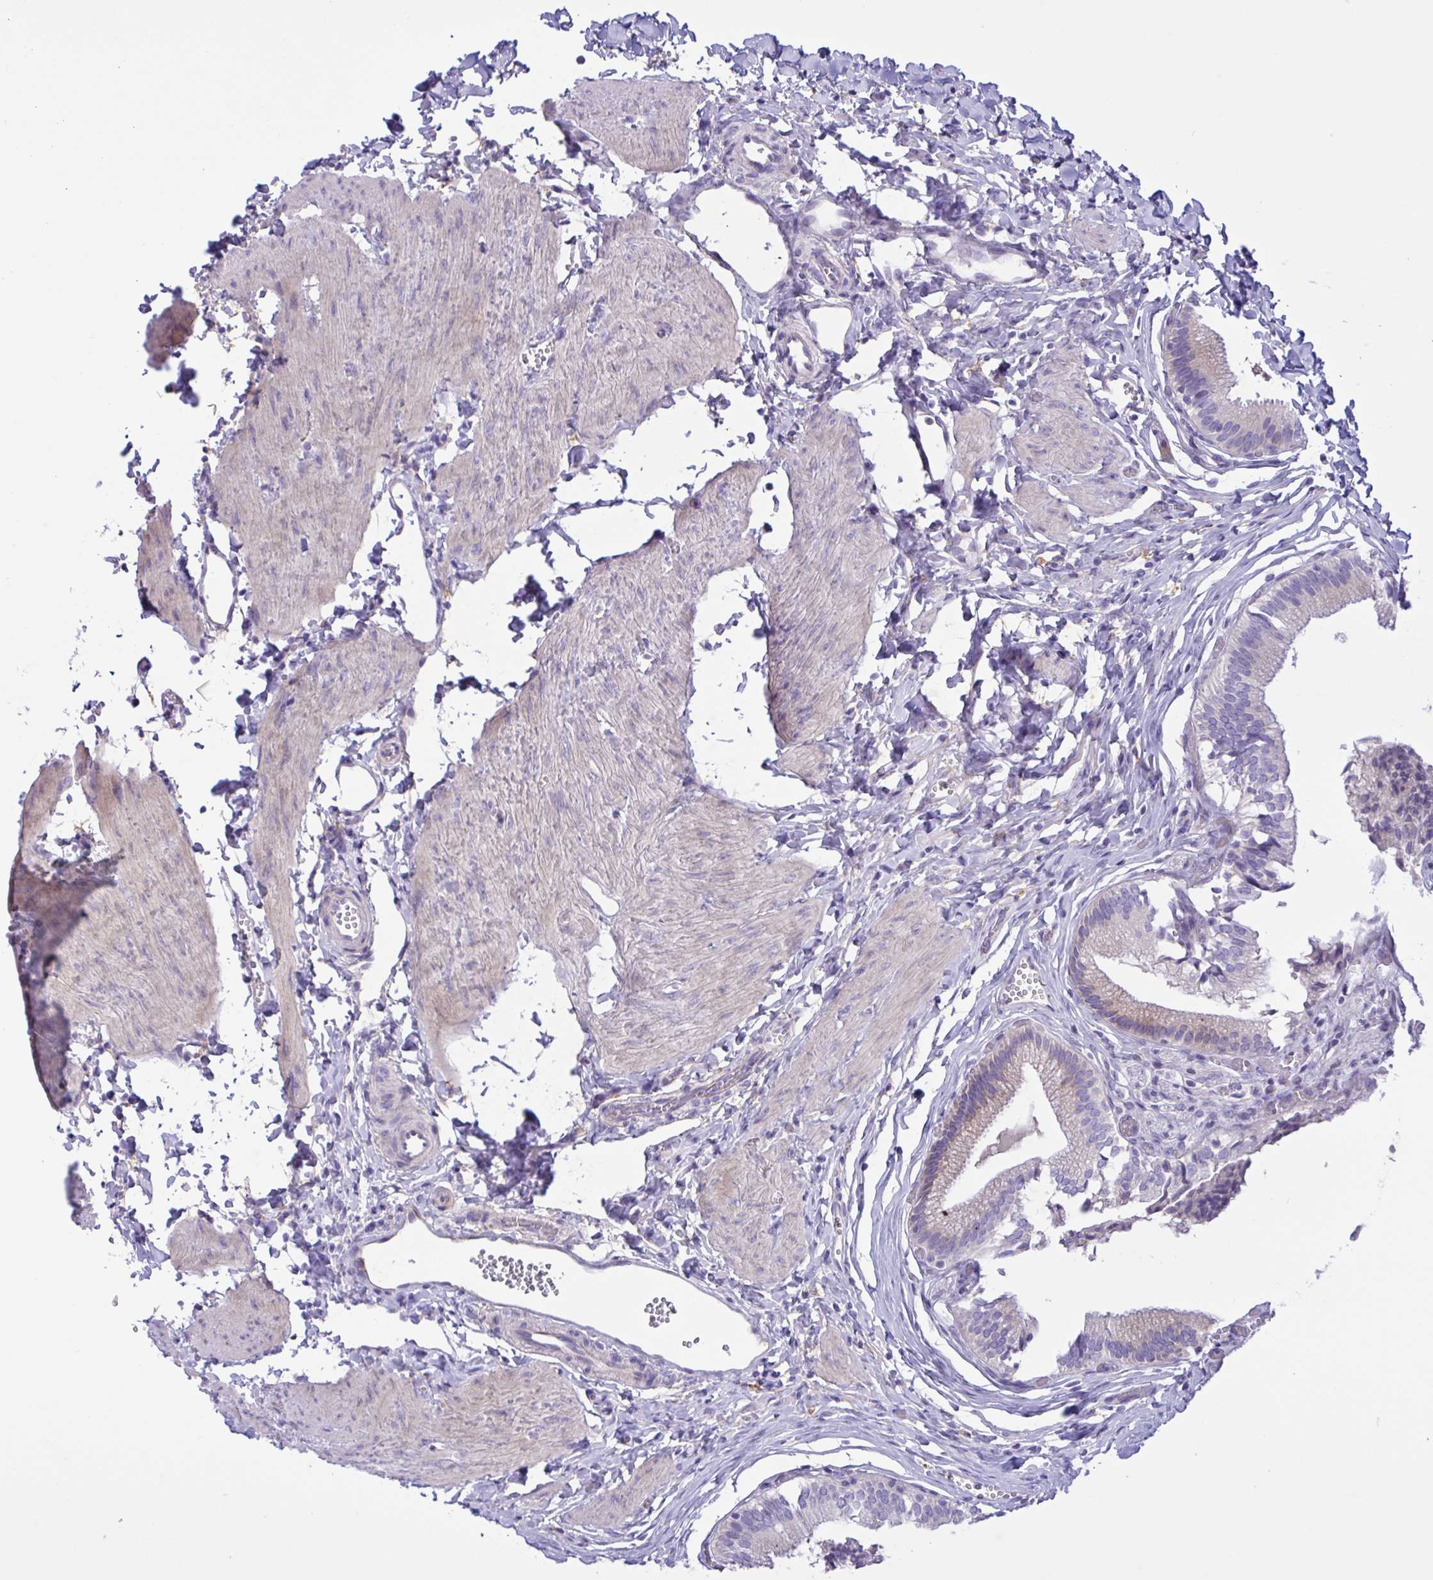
{"staining": {"intensity": "weak", "quantity": "<25%", "location": "cytoplasmic/membranous"}, "tissue": "gallbladder", "cell_type": "Glandular cells", "image_type": "normal", "snomed": [{"axis": "morphology", "description": "Normal tissue, NOS"}, {"axis": "topography", "description": "Gallbladder"}, {"axis": "topography", "description": "Peripheral nerve tissue"}], "caption": "Gallbladder stained for a protein using immunohistochemistry (IHC) reveals no expression glandular cells.", "gene": "DSC3", "patient": {"sex": "male", "age": 17}}